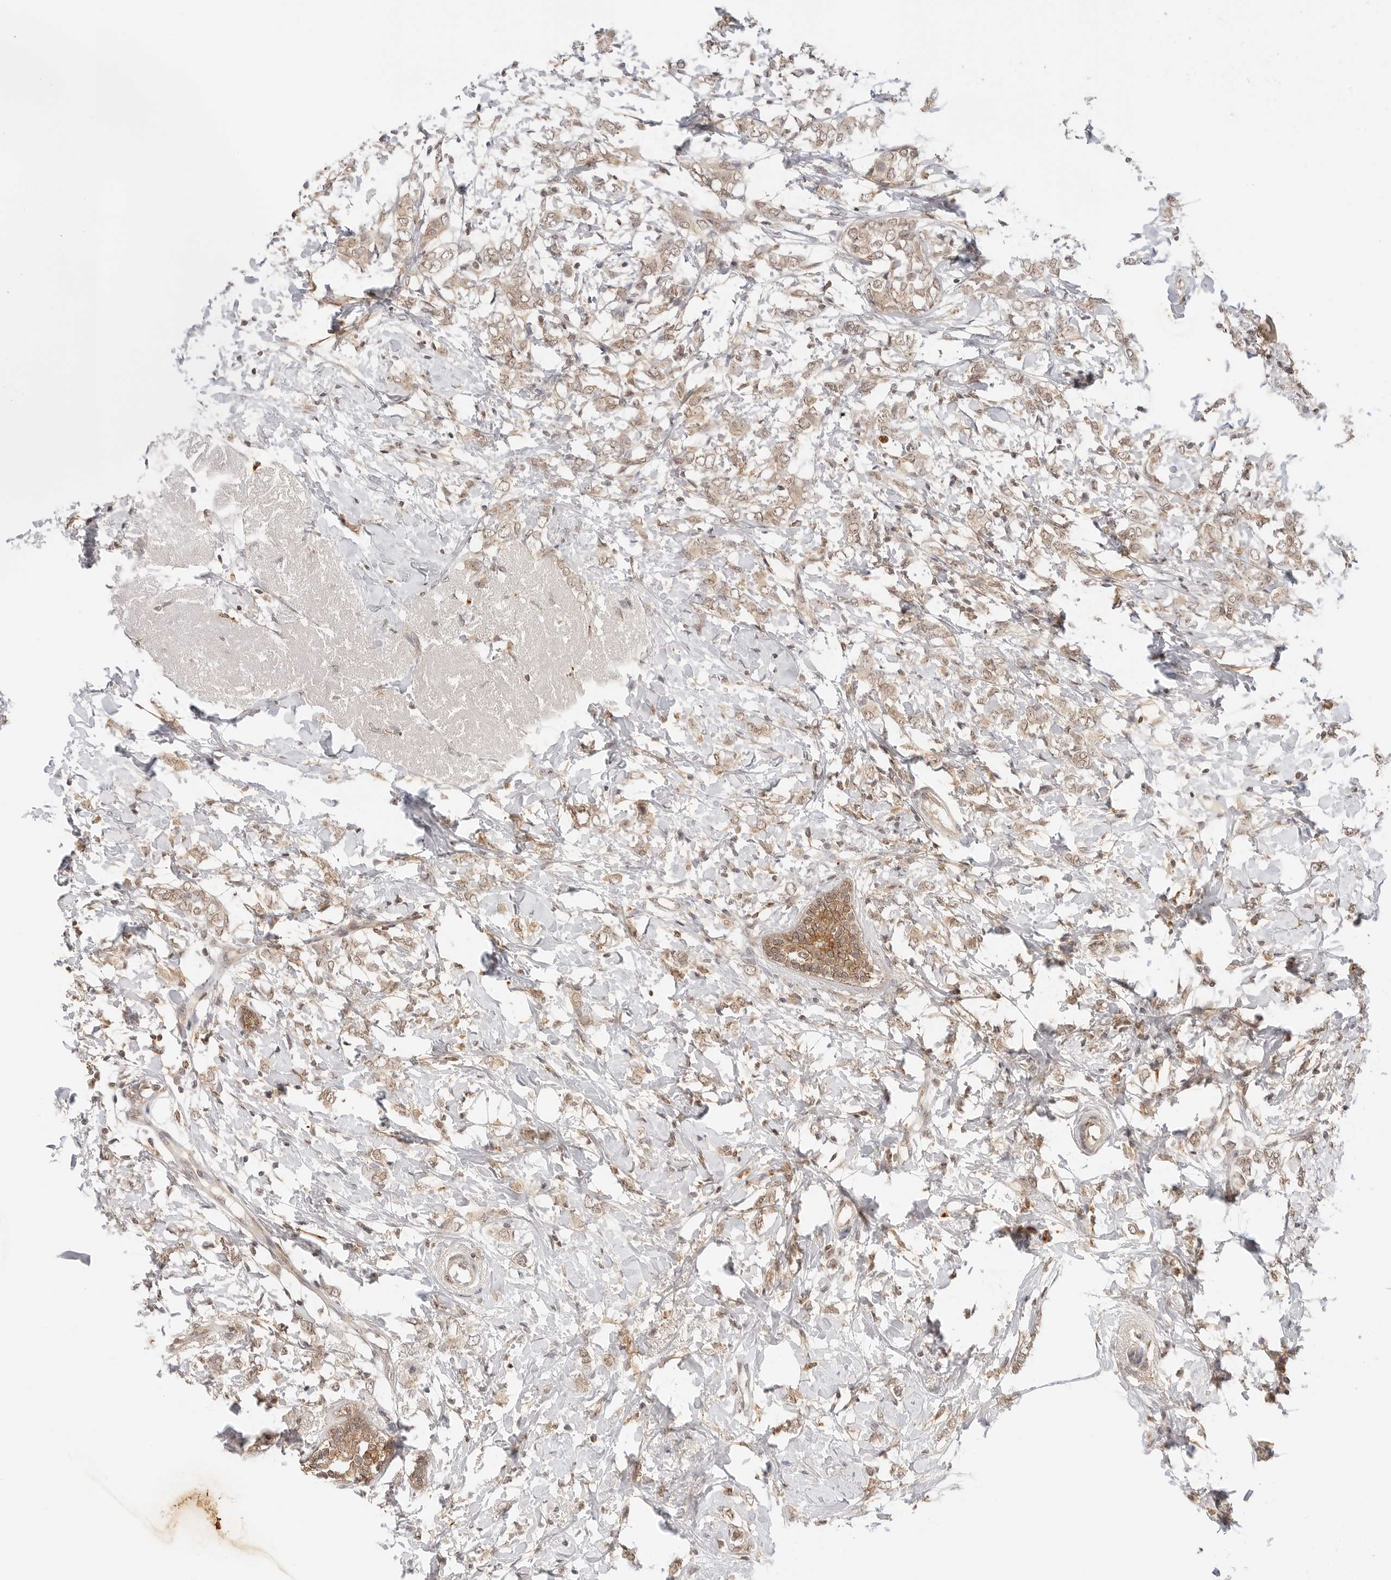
{"staining": {"intensity": "weak", "quantity": ">75%", "location": "cytoplasmic/membranous"}, "tissue": "breast cancer", "cell_type": "Tumor cells", "image_type": "cancer", "snomed": [{"axis": "morphology", "description": "Normal tissue, NOS"}, {"axis": "morphology", "description": "Lobular carcinoma"}, {"axis": "topography", "description": "Breast"}], "caption": "Protein staining shows weak cytoplasmic/membranous expression in approximately >75% of tumor cells in breast cancer.", "gene": "EPHA1", "patient": {"sex": "female", "age": 47}}